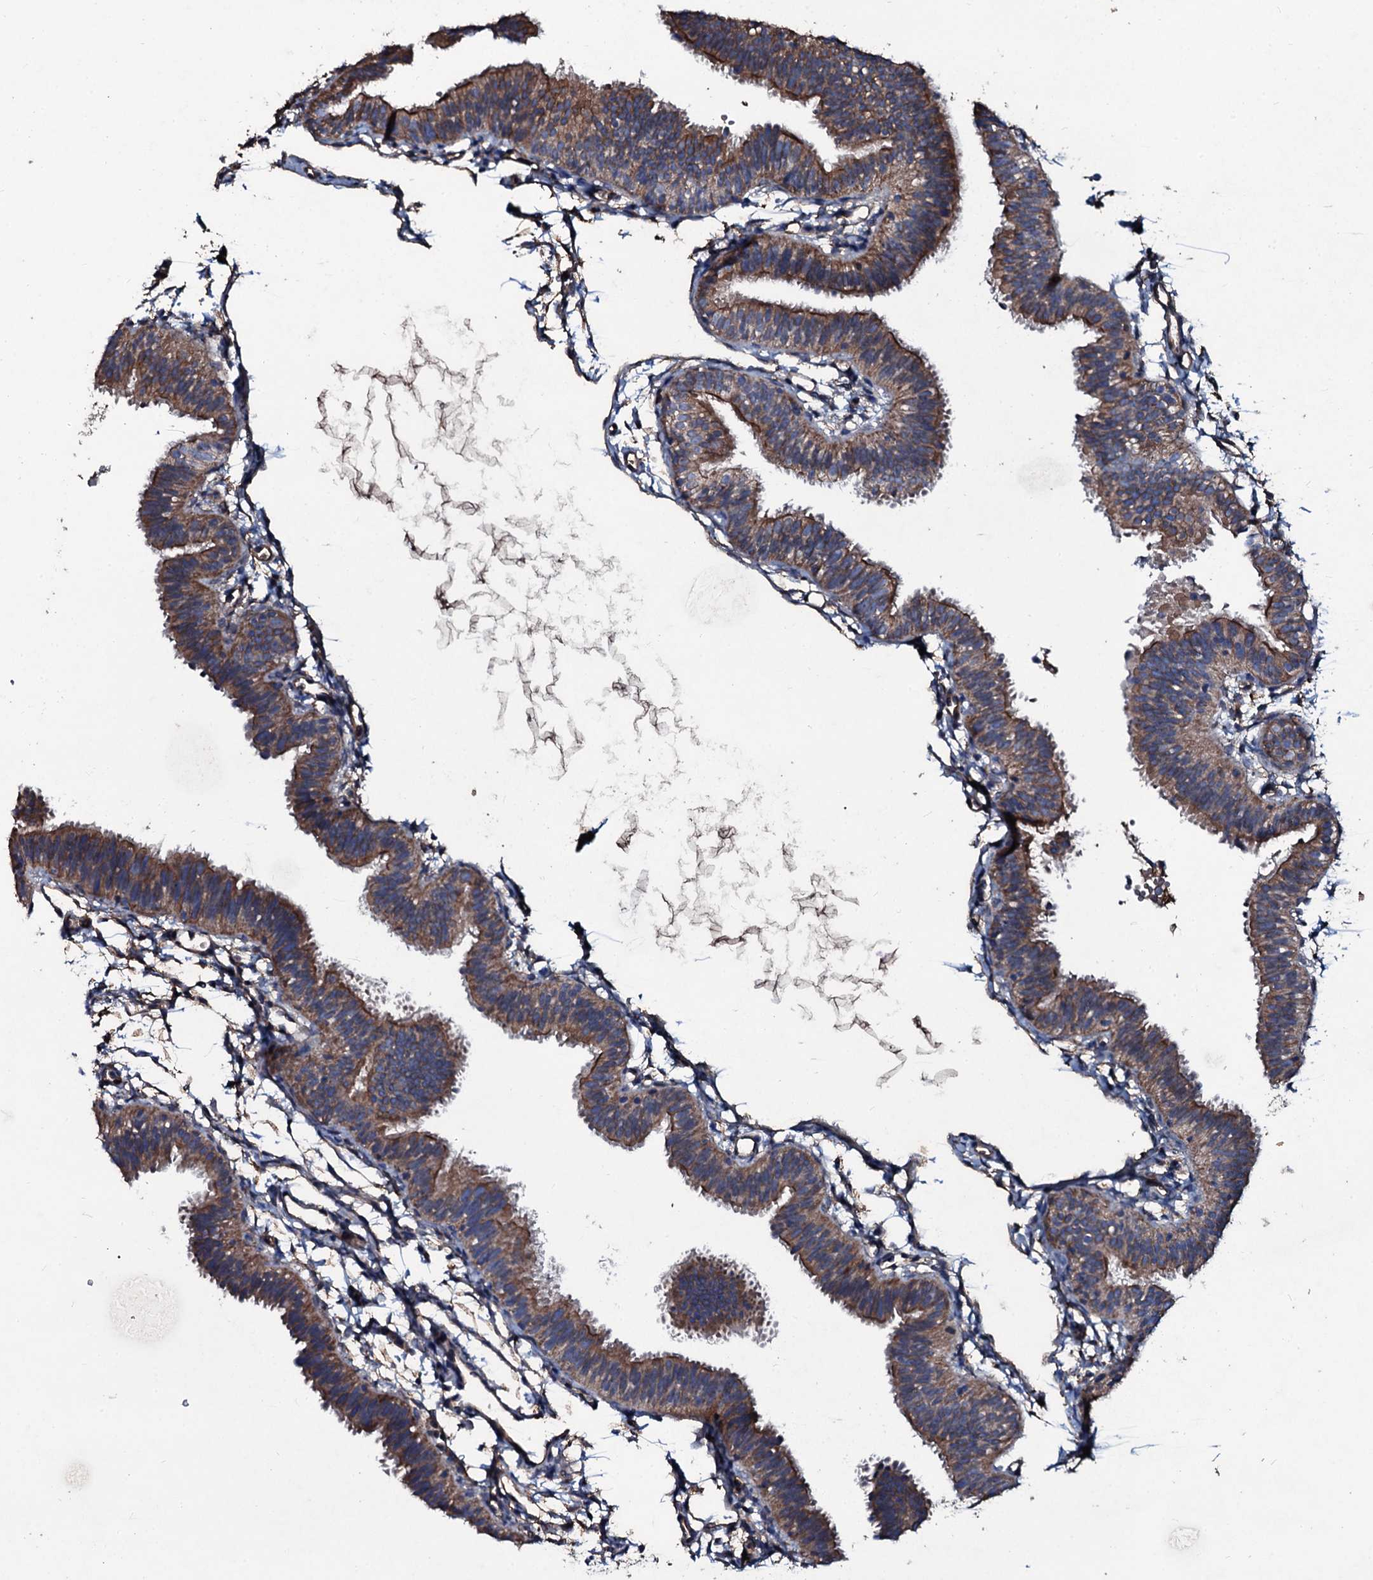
{"staining": {"intensity": "moderate", "quantity": ">75%", "location": "cytoplasmic/membranous"}, "tissue": "fallopian tube", "cell_type": "Glandular cells", "image_type": "normal", "snomed": [{"axis": "morphology", "description": "Normal tissue, NOS"}, {"axis": "topography", "description": "Fallopian tube"}], "caption": "There is medium levels of moderate cytoplasmic/membranous positivity in glandular cells of benign fallopian tube, as demonstrated by immunohistochemical staining (brown color).", "gene": "DMAC2", "patient": {"sex": "female", "age": 35}}